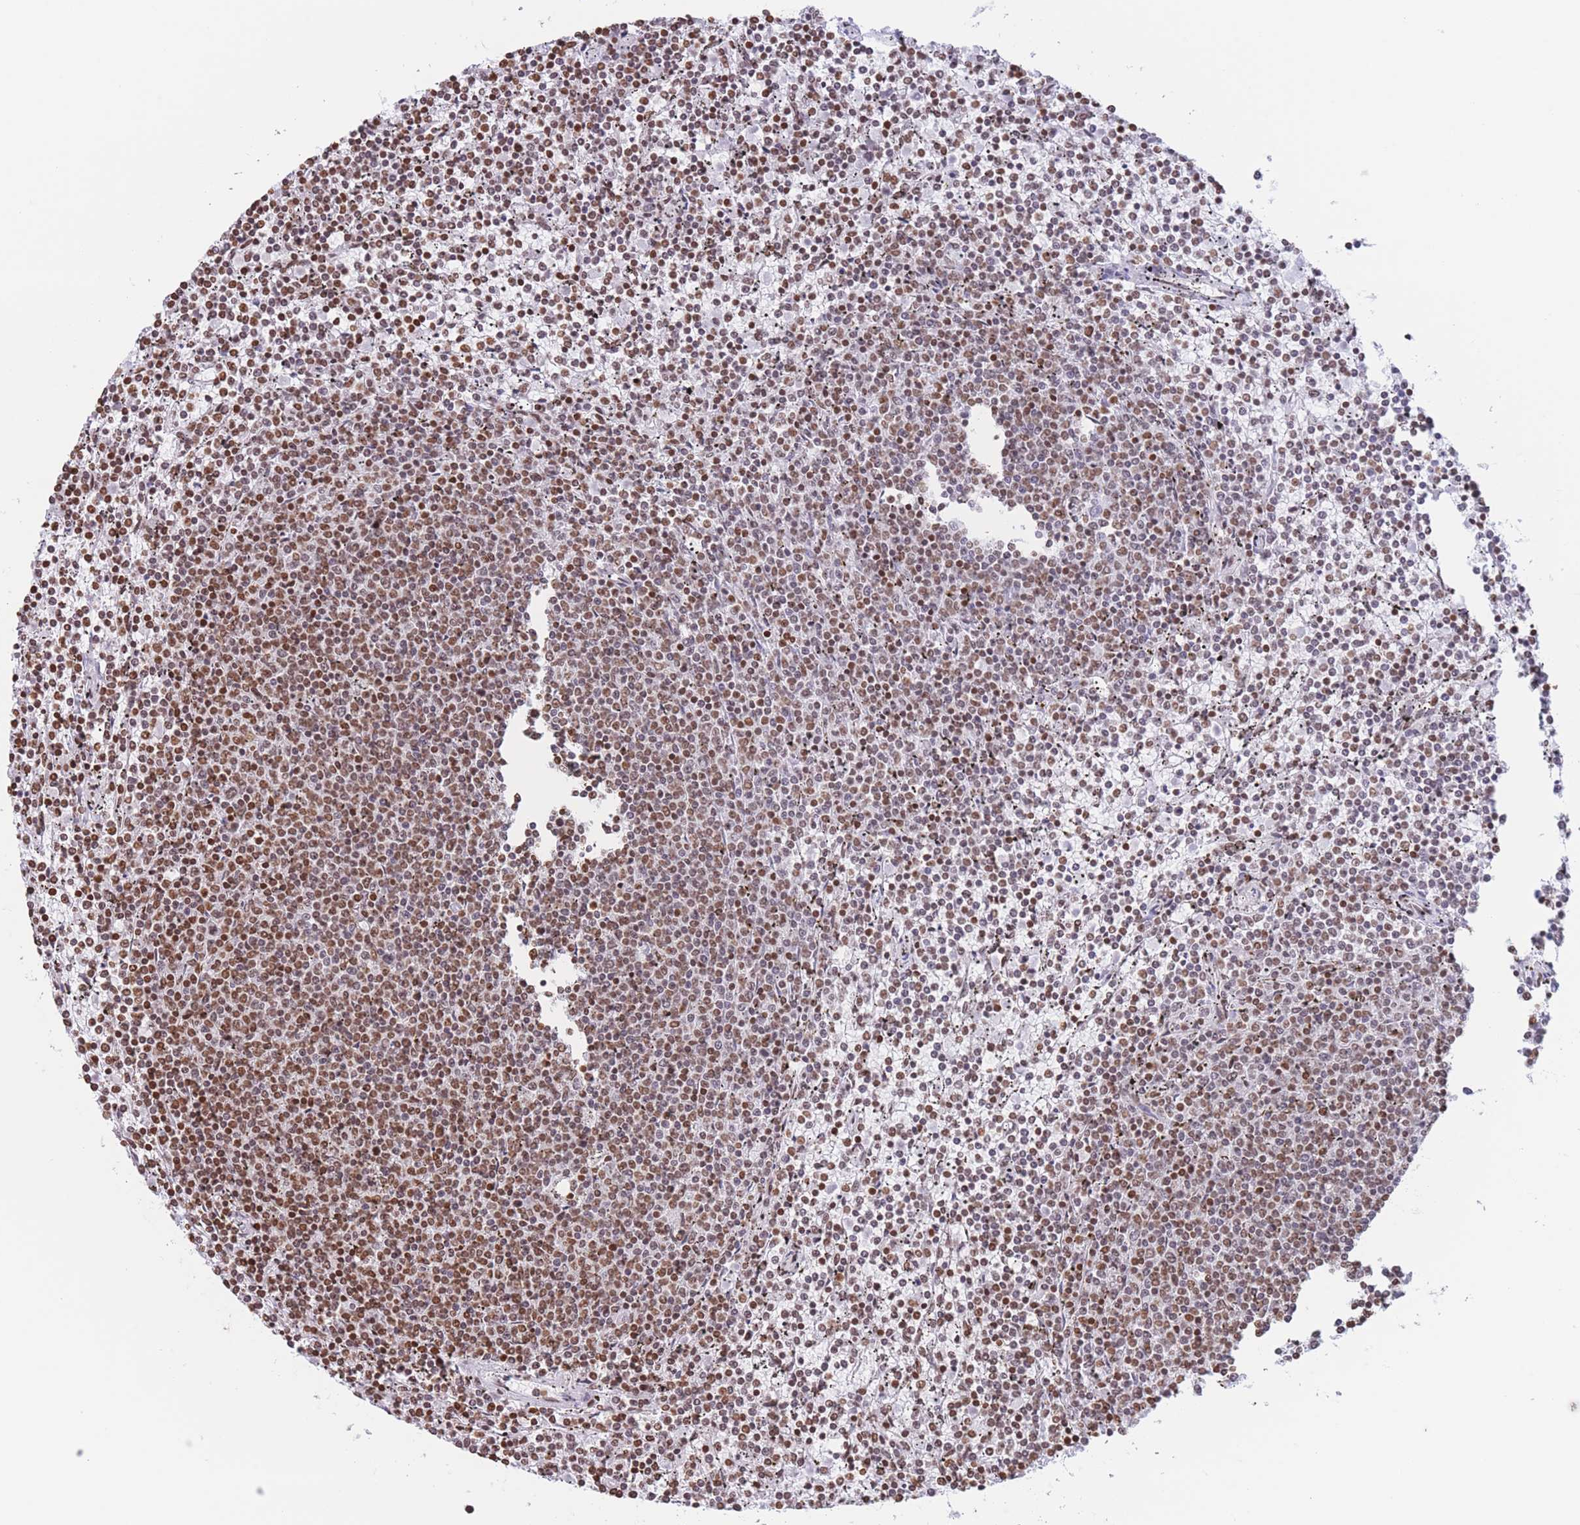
{"staining": {"intensity": "moderate", "quantity": ">75%", "location": "nuclear"}, "tissue": "lymphoma", "cell_type": "Tumor cells", "image_type": "cancer", "snomed": [{"axis": "morphology", "description": "Malignant lymphoma, non-Hodgkin's type, Low grade"}, {"axis": "topography", "description": "Spleen"}], "caption": "High-power microscopy captured an immunohistochemistry micrograph of lymphoma, revealing moderate nuclear expression in approximately >75% of tumor cells. (IHC, brightfield microscopy, high magnification).", "gene": "H2BC11", "patient": {"sex": "female", "age": 50}}